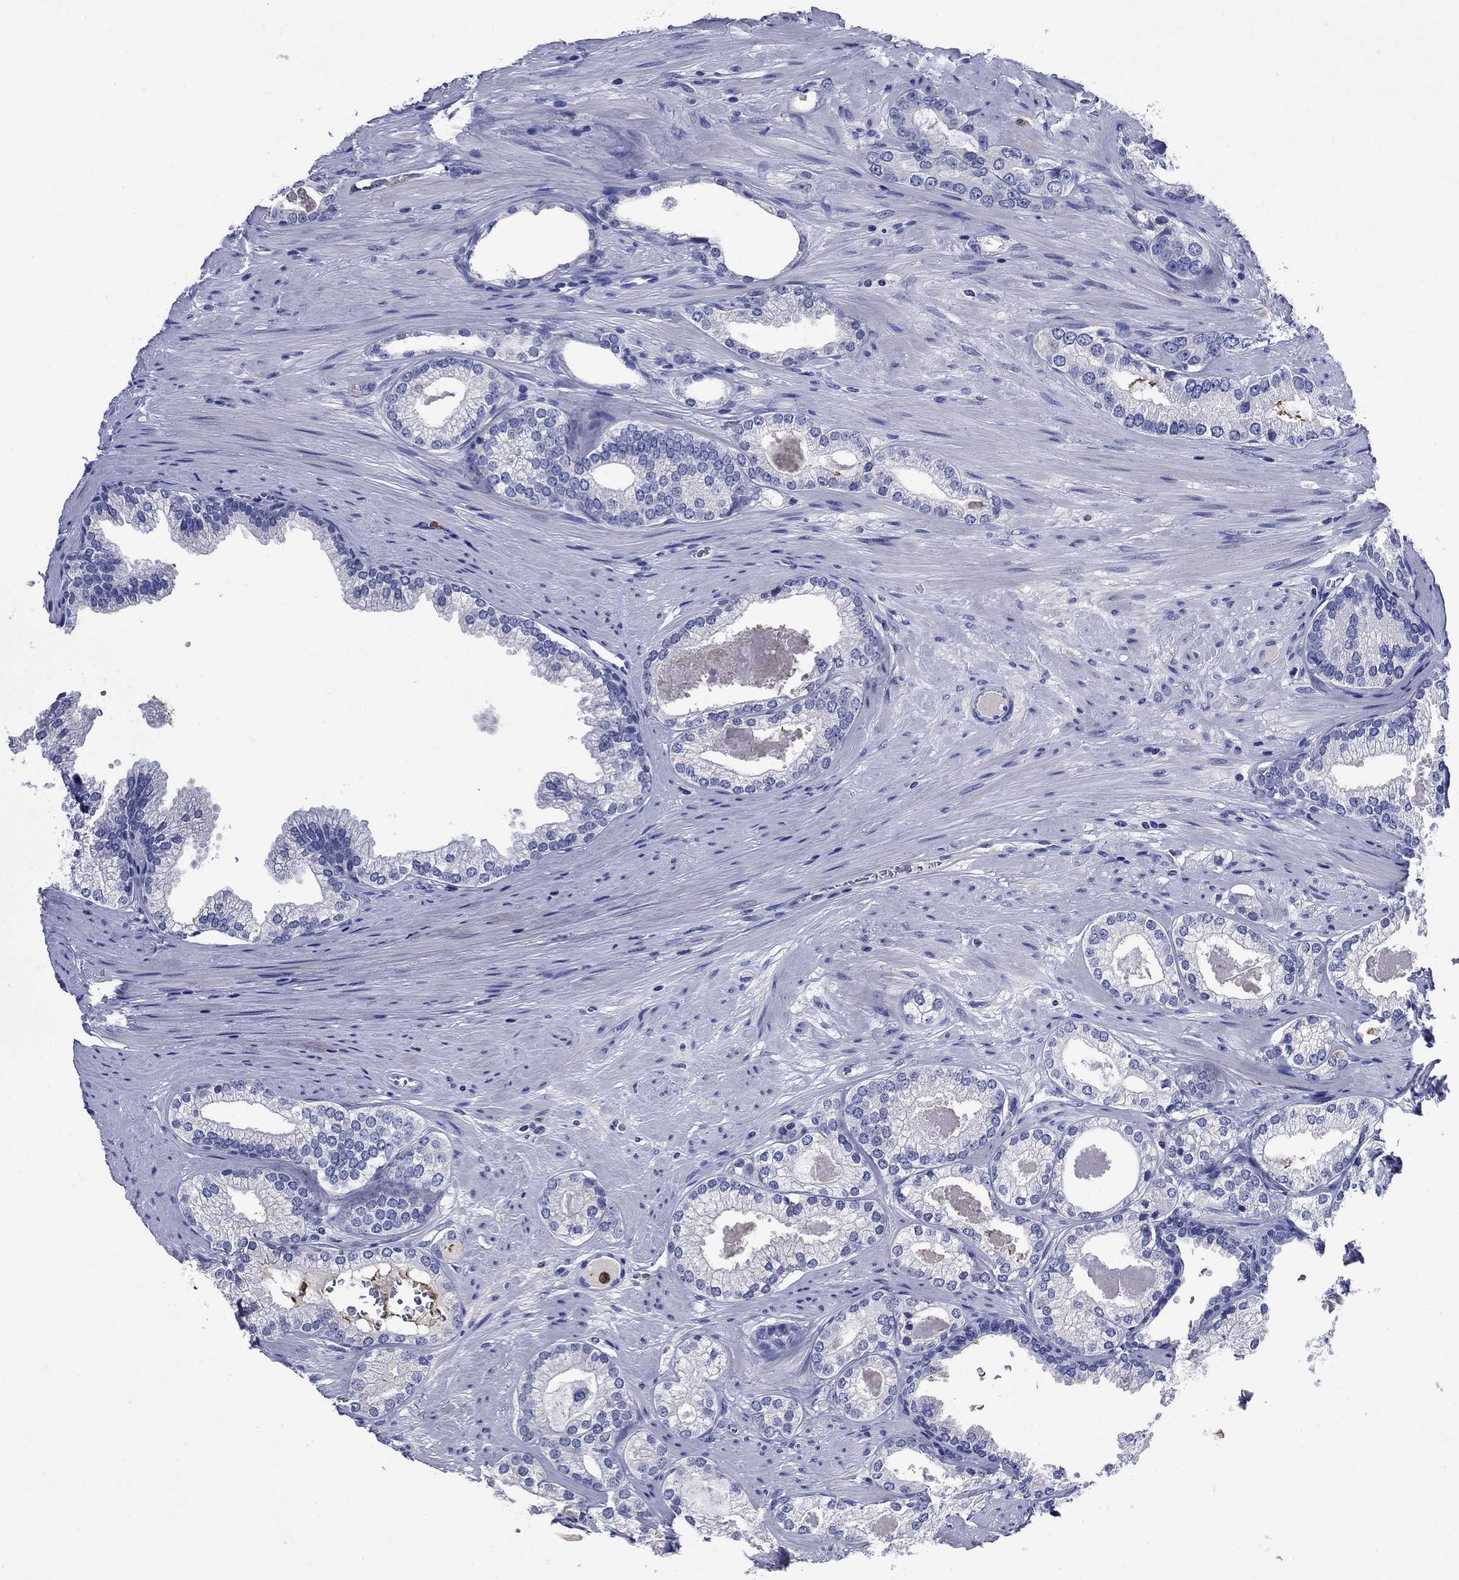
{"staining": {"intensity": "negative", "quantity": "none", "location": "none"}, "tissue": "prostate cancer", "cell_type": "Tumor cells", "image_type": "cancer", "snomed": [{"axis": "morphology", "description": "Adenocarcinoma, High grade"}, {"axis": "topography", "description": "Prostate and seminal vesicle, NOS"}], "caption": "High magnification brightfield microscopy of prostate cancer stained with DAB (3,3'-diaminobenzidine) (brown) and counterstained with hematoxylin (blue): tumor cells show no significant staining.", "gene": "TFR2", "patient": {"sex": "male", "age": 62}}